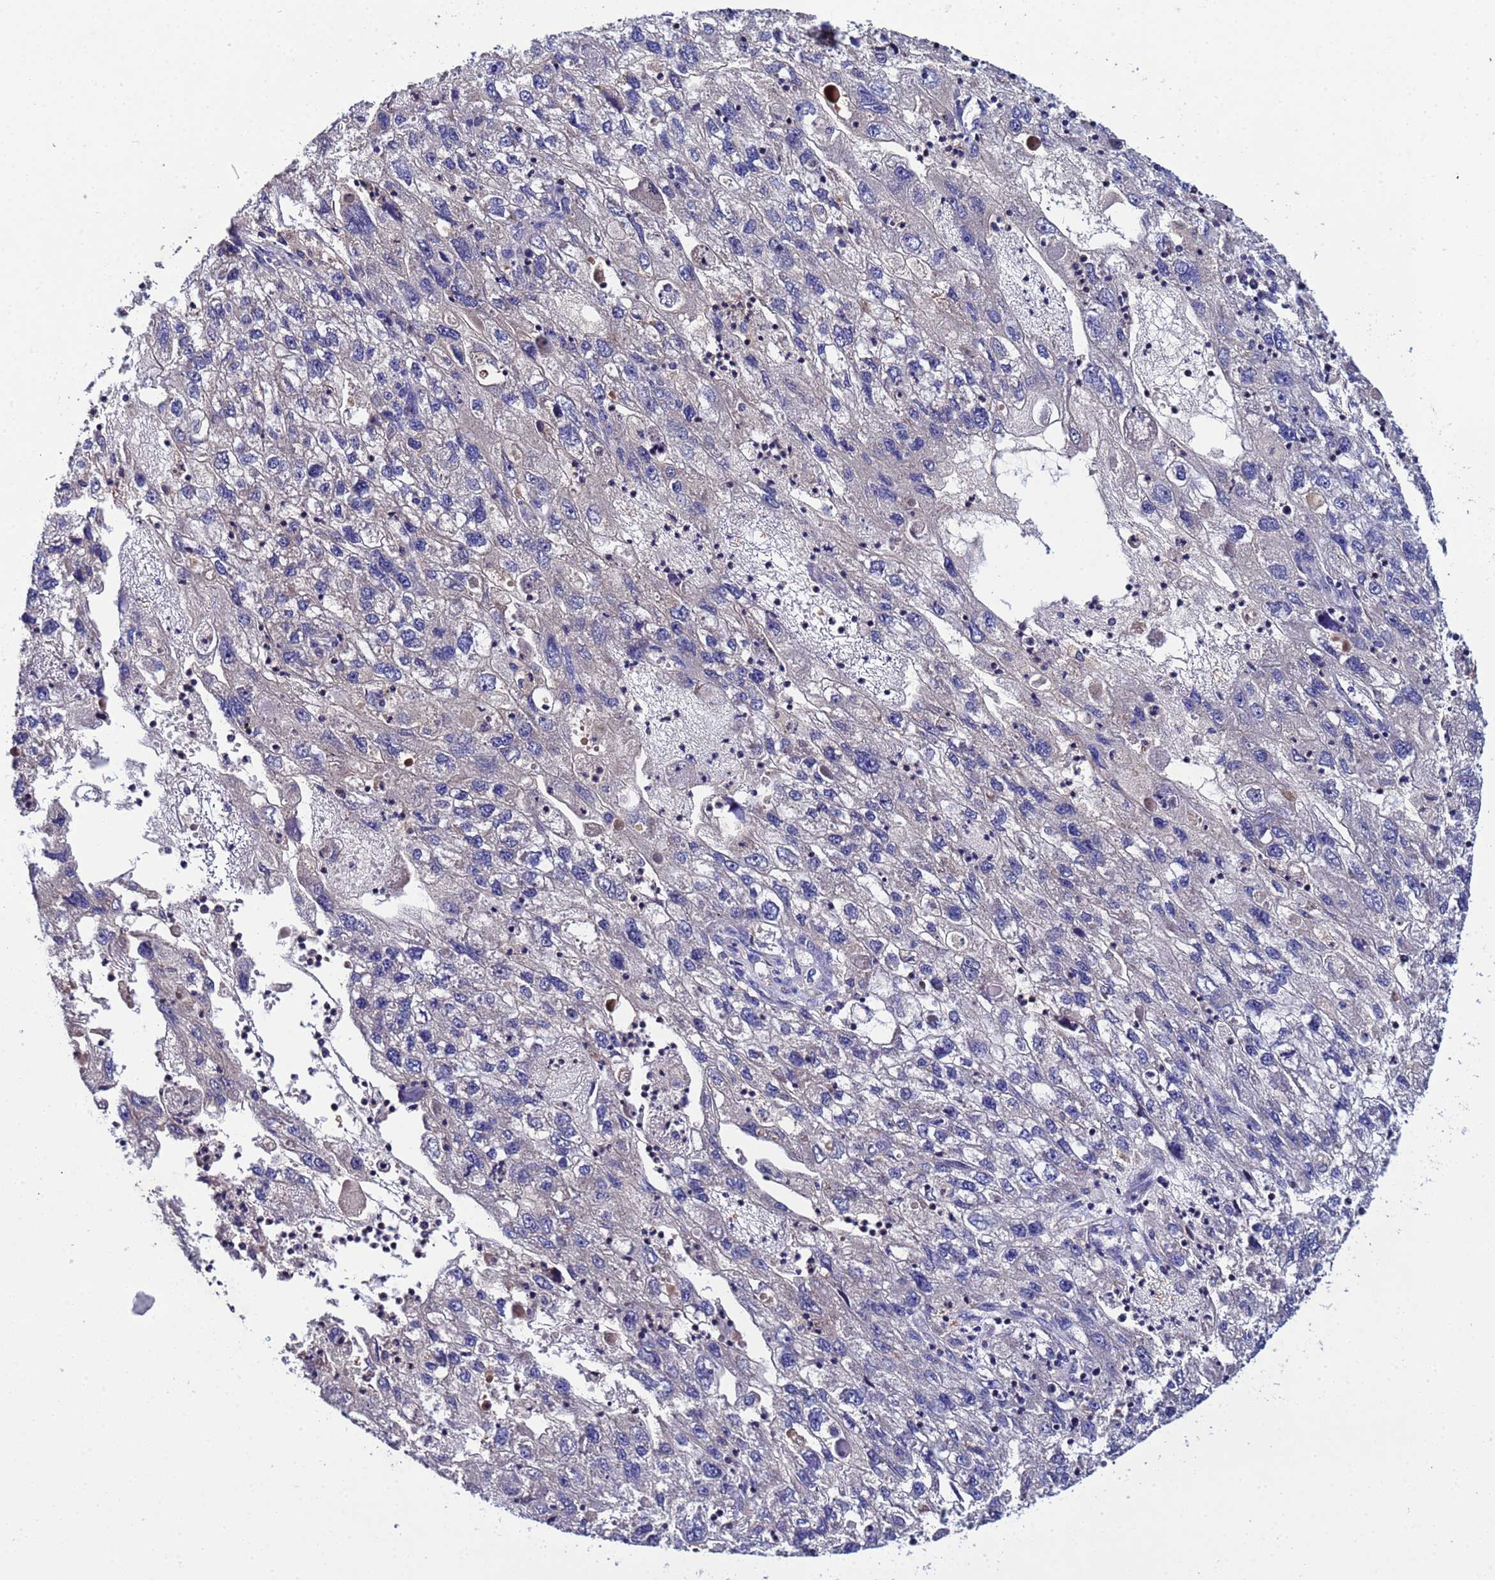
{"staining": {"intensity": "negative", "quantity": "none", "location": "none"}, "tissue": "endometrial cancer", "cell_type": "Tumor cells", "image_type": "cancer", "snomed": [{"axis": "morphology", "description": "Adenocarcinoma, NOS"}, {"axis": "topography", "description": "Endometrium"}], "caption": "This photomicrograph is of endometrial cancer stained with immunohistochemistry to label a protein in brown with the nuclei are counter-stained blue. There is no expression in tumor cells.", "gene": "PLXDC2", "patient": {"sex": "female", "age": 49}}